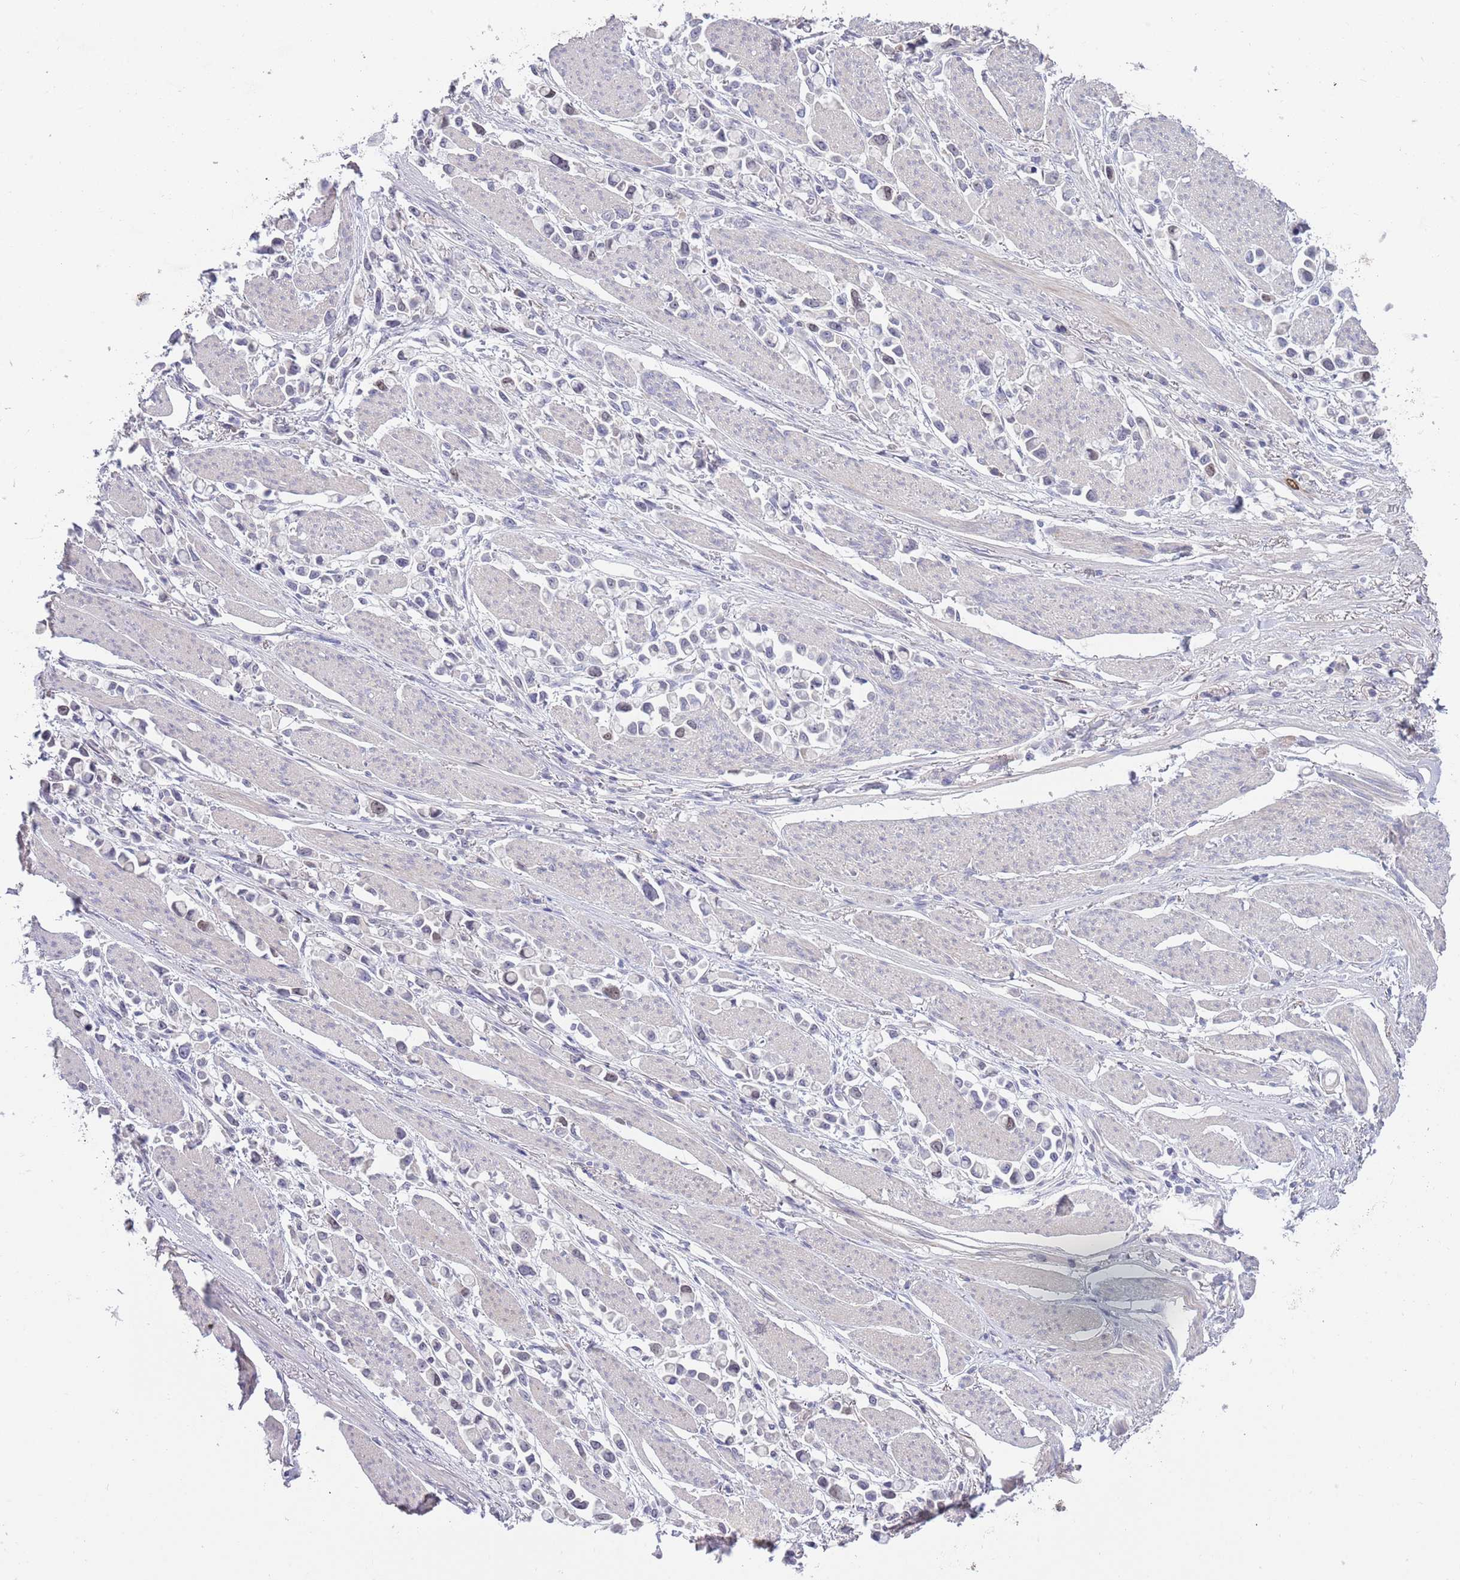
{"staining": {"intensity": "negative", "quantity": "none", "location": "none"}, "tissue": "stomach cancer", "cell_type": "Tumor cells", "image_type": "cancer", "snomed": [{"axis": "morphology", "description": "Adenocarcinoma, NOS"}, {"axis": "topography", "description": "Stomach"}], "caption": "Immunohistochemical staining of stomach adenocarcinoma exhibits no significant positivity in tumor cells.", "gene": "PIMREG", "patient": {"sex": "female", "age": 81}}